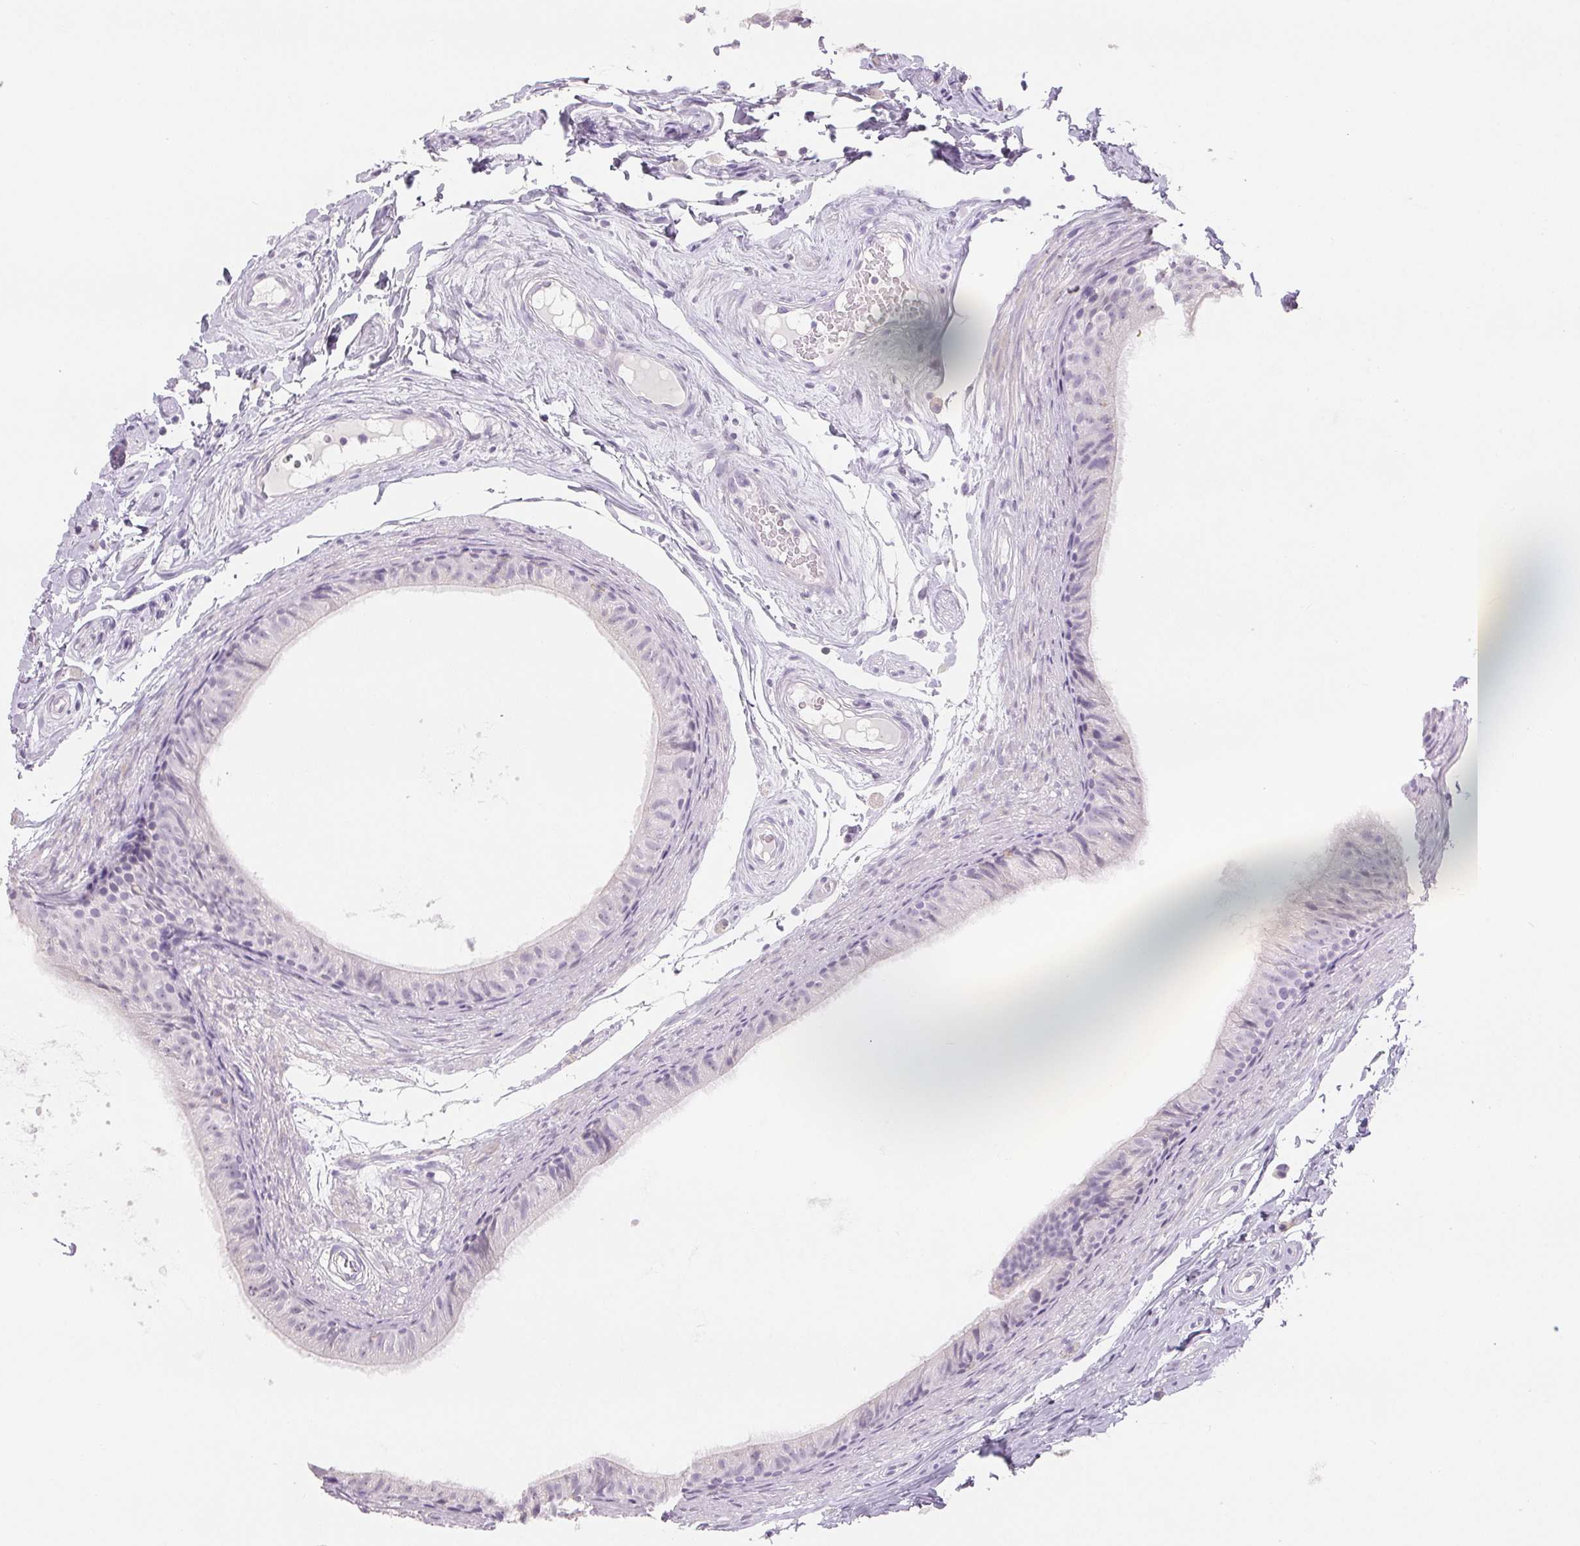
{"staining": {"intensity": "negative", "quantity": "none", "location": "none"}, "tissue": "epididymis", "cell_type": "Glandular cells", "image_type": "normal", "snomed": [{"axis": "morphology", "description": "Normal tissue, NOS"}, {"axis": "topography", "description": "Epididymis"}], "caption": "This is an immunohistochemistry (IHC) micrograph of normal epididymis. There is no staining in glandular cells.", "gene": "CD69", "patient": {"sex": "male", "age": 45}}